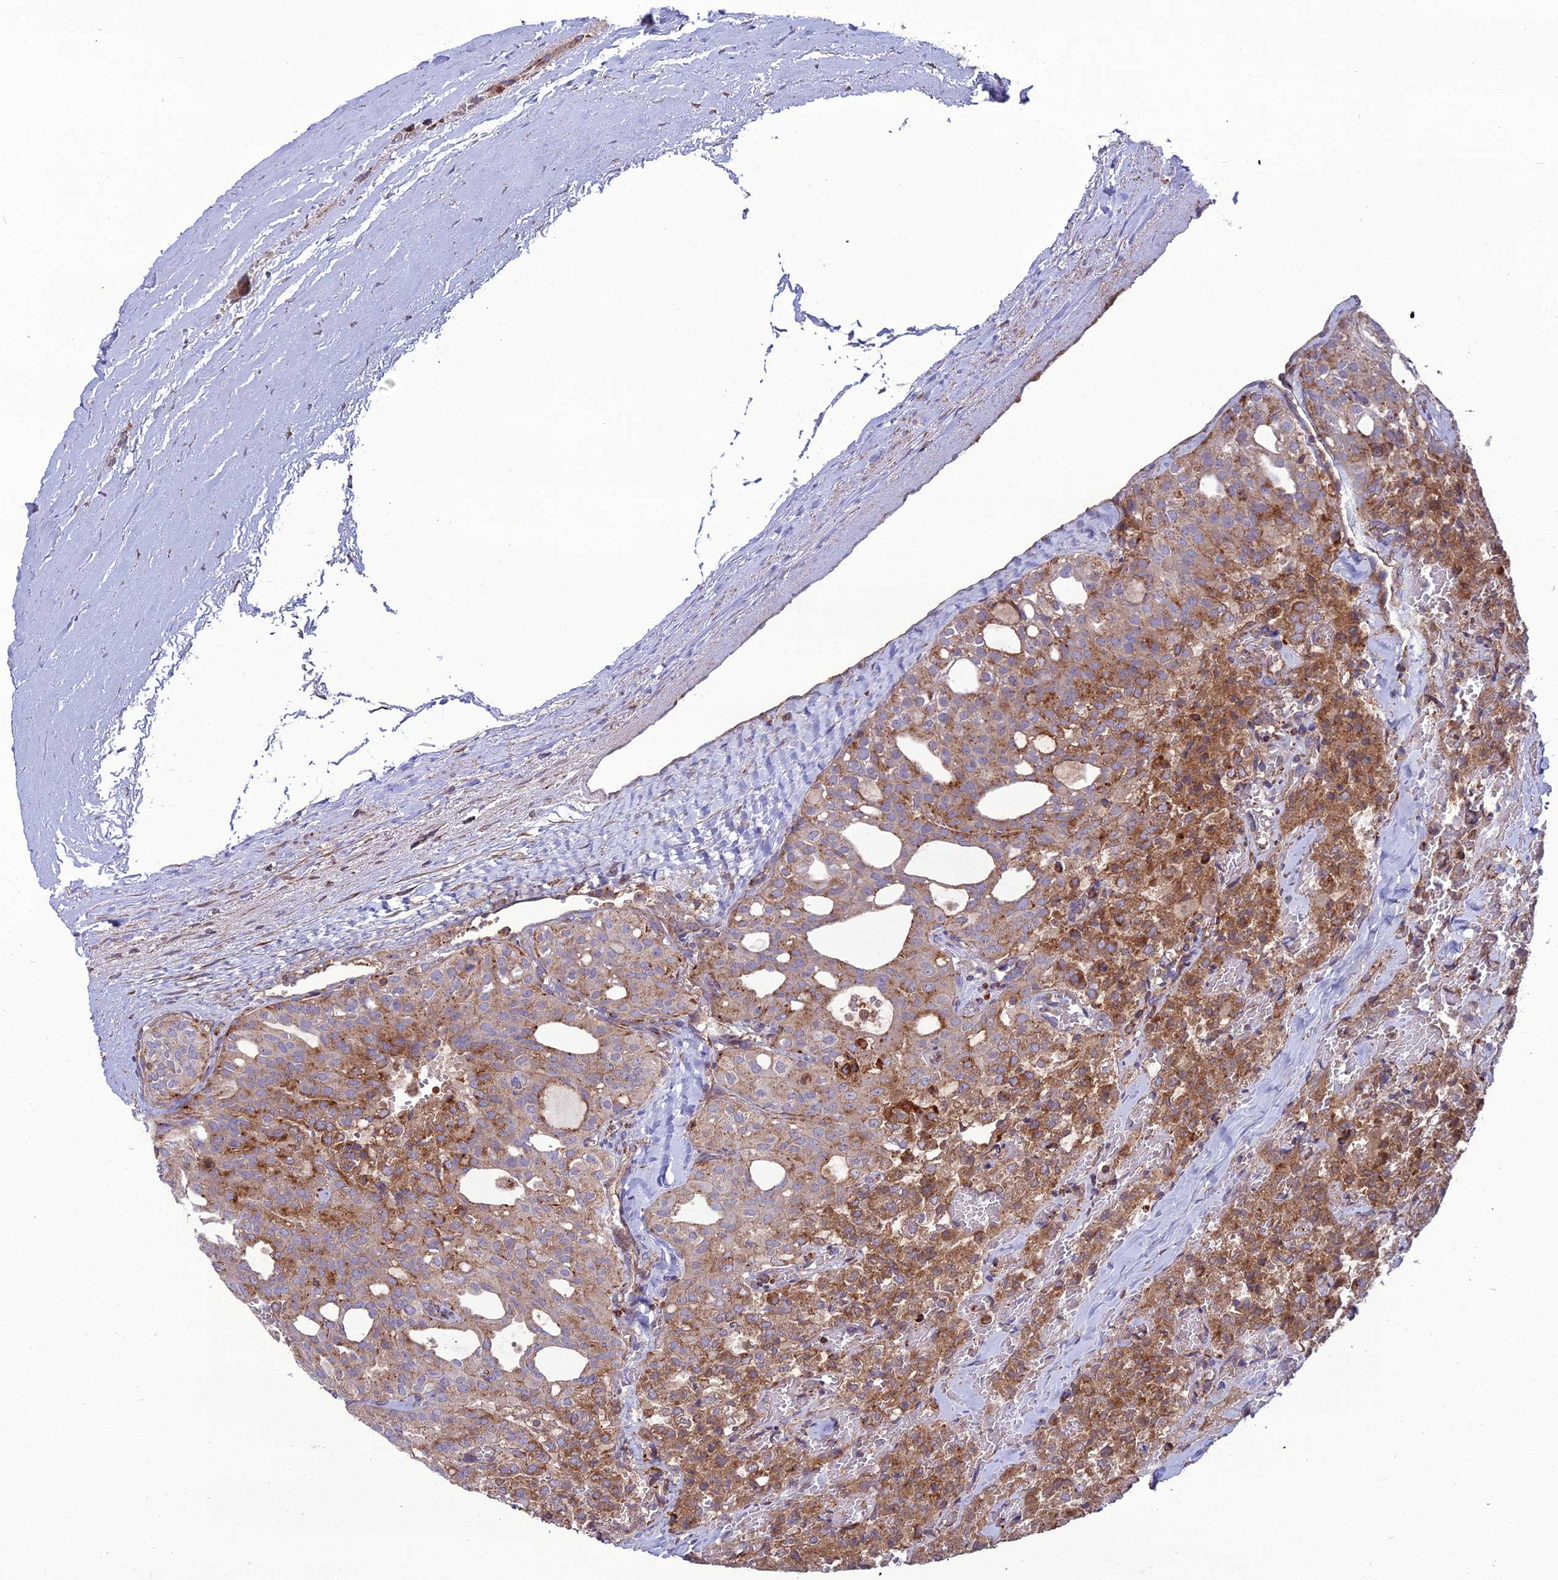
{"staining": {"intensity": "moderate", "quantity": ">75%", "location": "cytoplasmic/membranous"}, "tissue": "thyroid cancer", "cell_type": "Tumor cells", "image_type": "cancer", "snomed": [{"axis": "morphology", "description": "Follicular adenoma carcinoma, NOS"}, {"axis": "topography", "description": "Thyroid gland"}], "caption": "Immunohistochemistry (IHC) histopathology image of neoplastic tissue: human thyroid follicular adenoma carcinoma stained using IHC displays medium levels of moderate protein expression localized specifically in the cytoplasmic/membranous of tumor cells, appearing as a cytoplasmic/membranous brown color.", "gene": "LNPEP", "patient": {"sex": "male", "age": 75}}